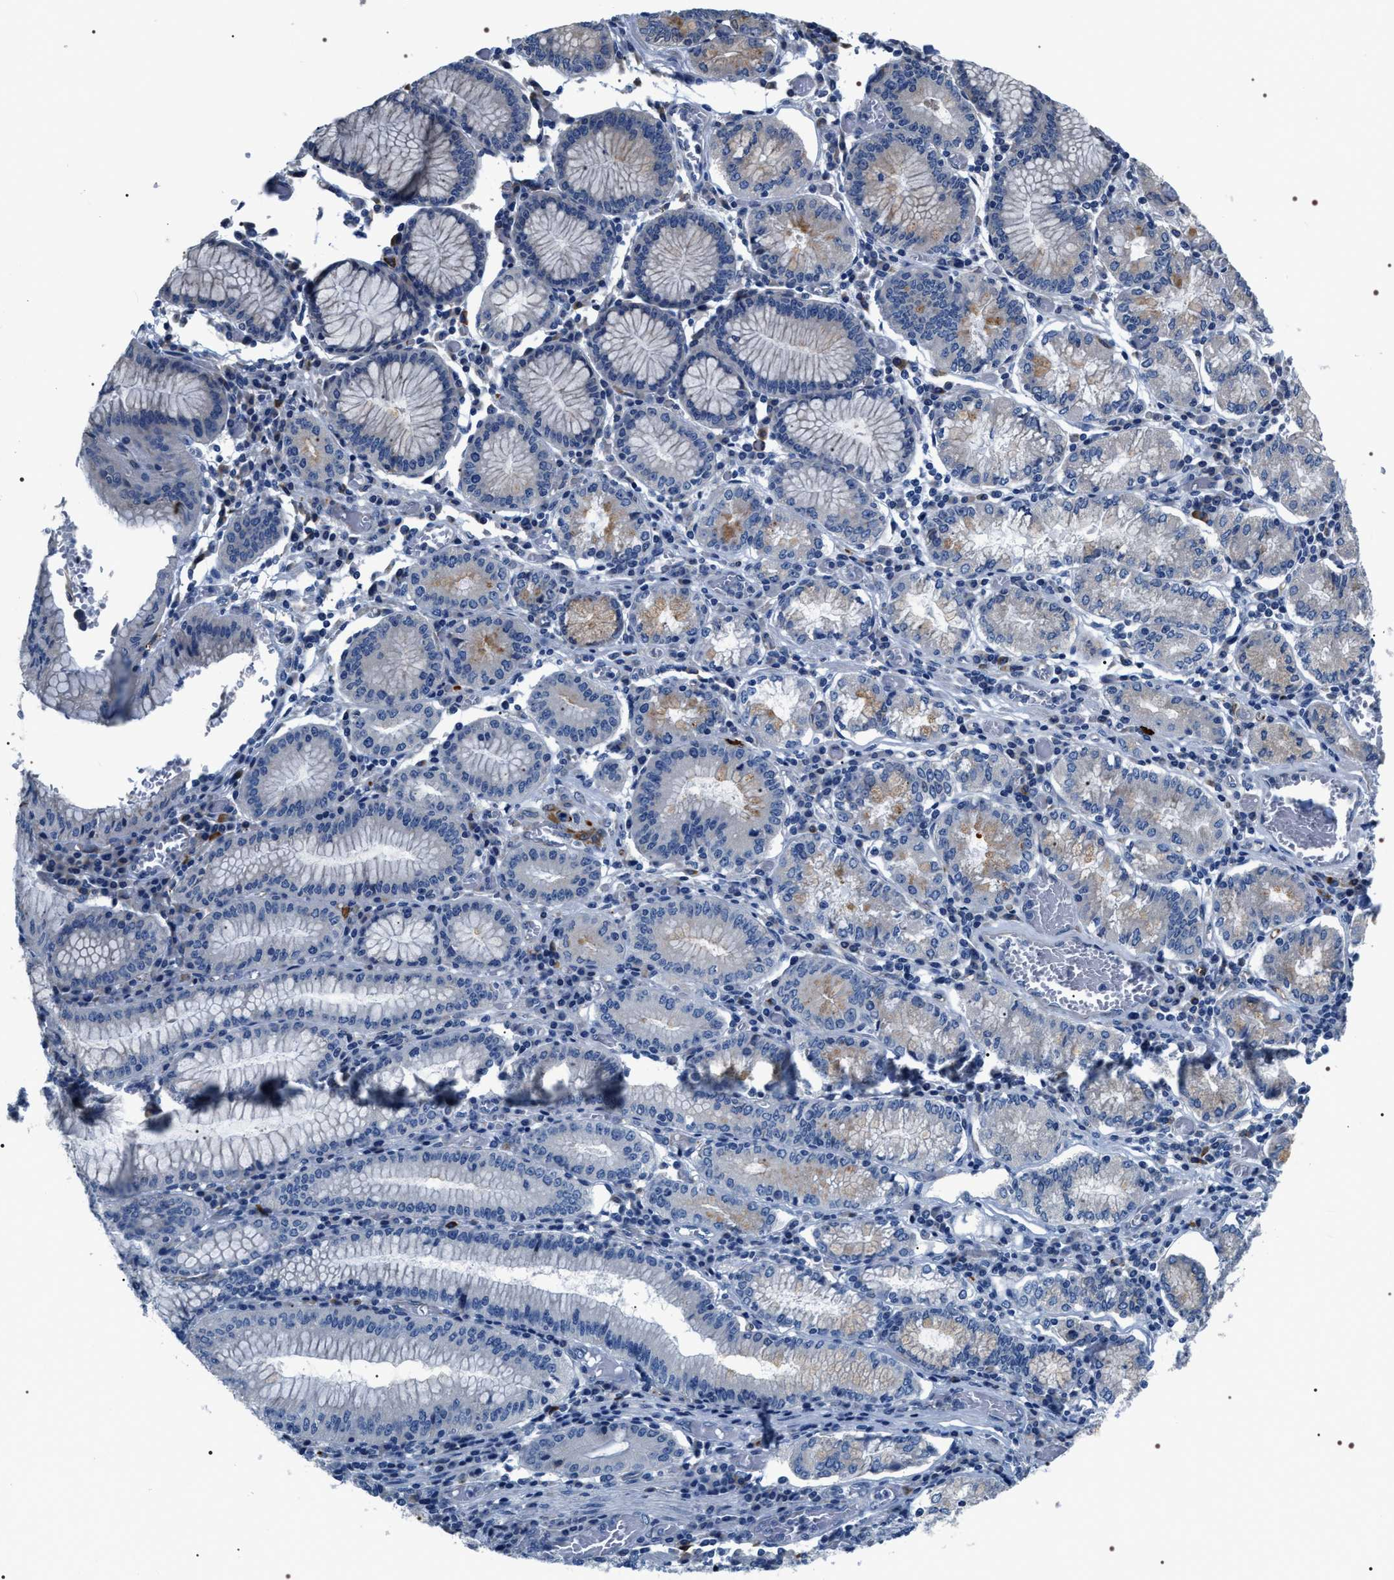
{"staining": {"intensity": "weak", "quantity": "<25%", "location": "cytoplasmic/membranous"}, "tissue": "stomach cancer", "cell_type": "Tumor cells", "image_type": "cancer", "snomed": [{"axis": "morphology", "description": "Adenocarcinoma, NOS"}, {"axis": "topography", "description": "Stomach"}], "caption": "Adenocarcinoma (stomach) was stained to show a protein in brown. There is no significant positivity in tumor cells.", "gene": "PKD1L1", "patient": {"sex": "female", "age": 73}}